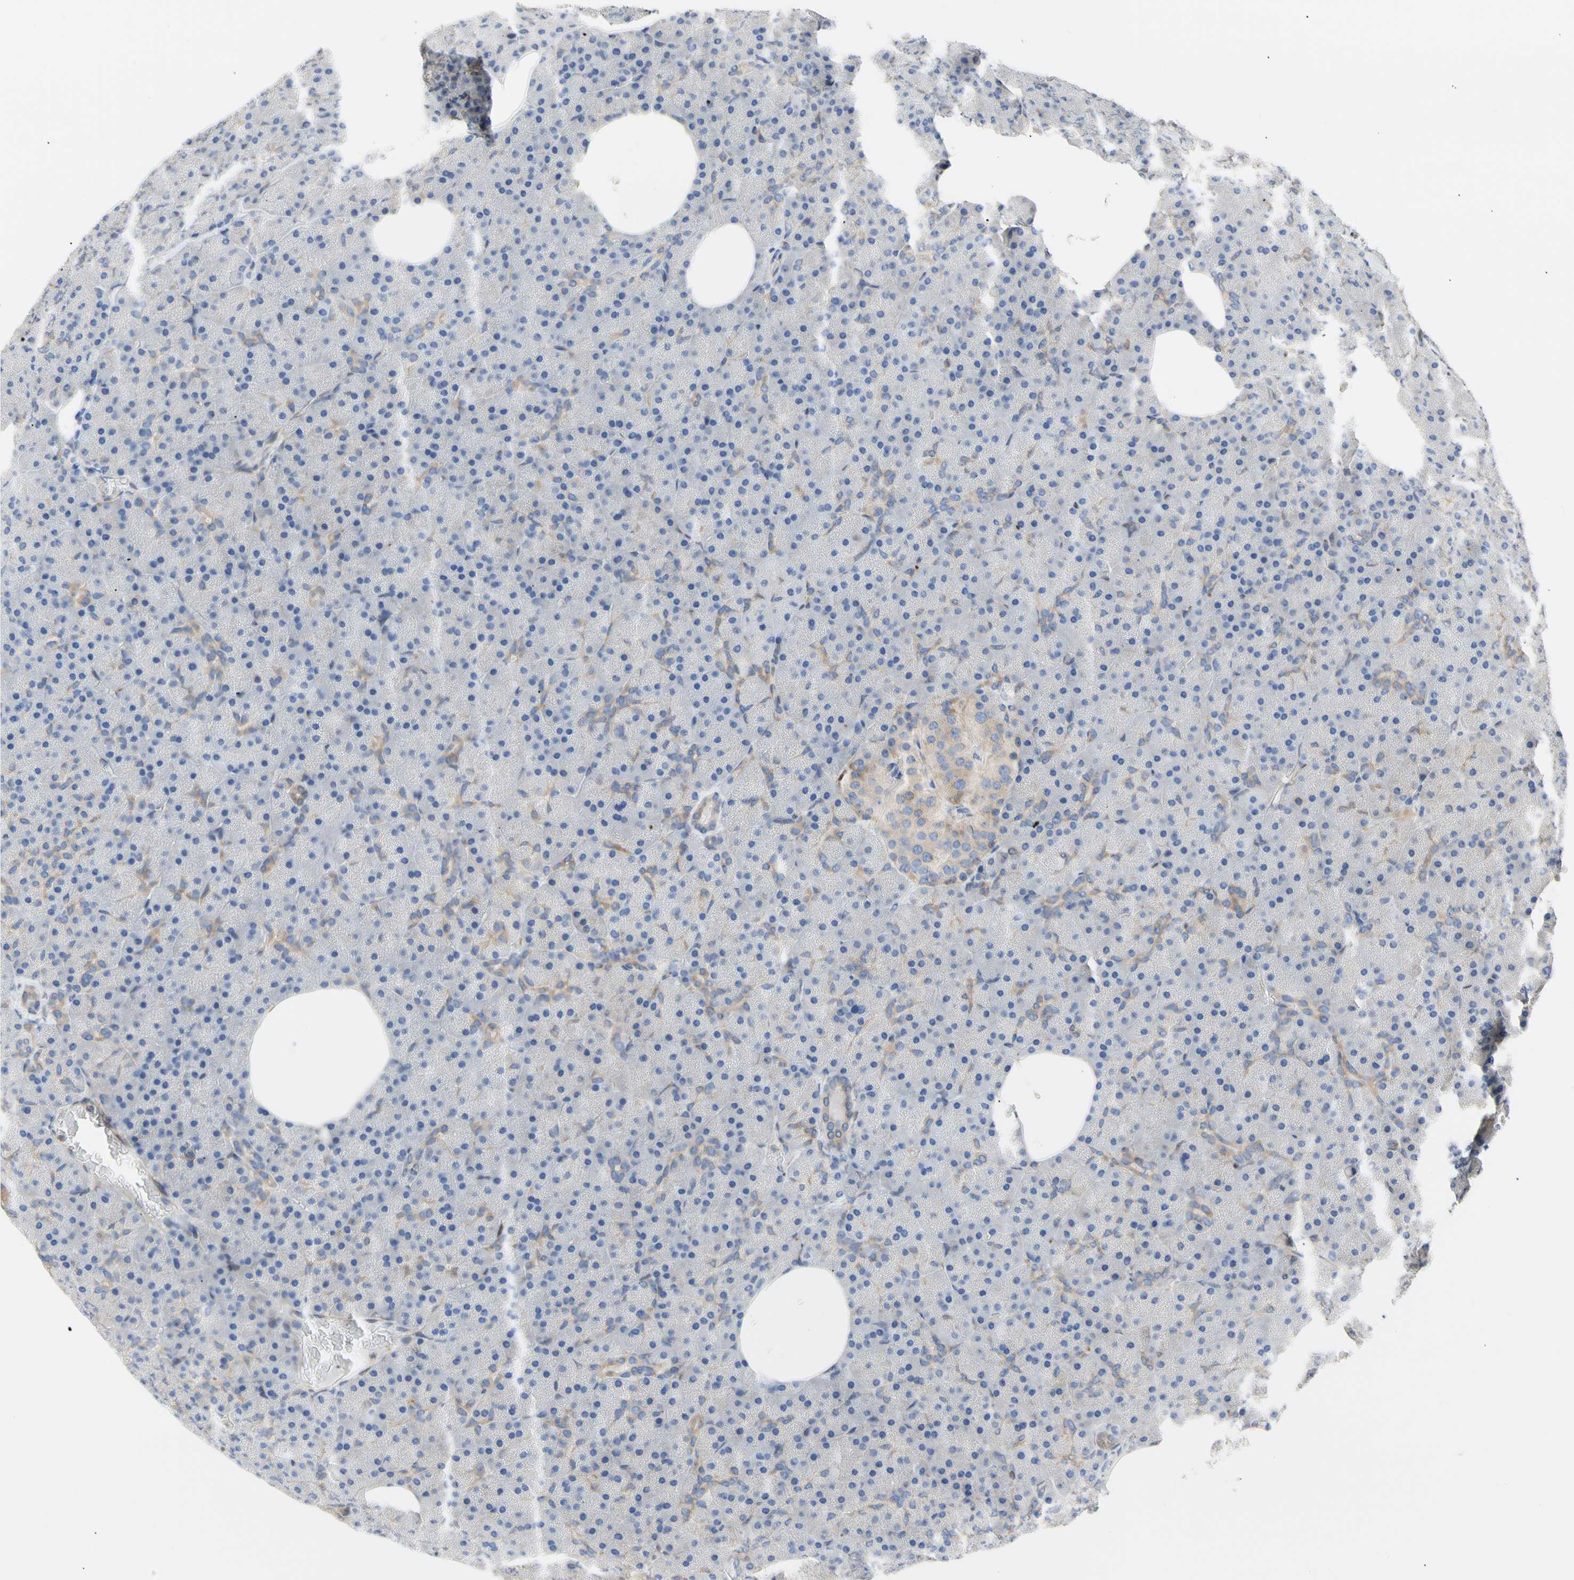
{"staining": {"intensity": "moderate", "quantity": "<25%", "location": "cytoplasmic/membranous"}, "tissue": "pancreas", "cell_type": "Exocrine glandular cells", "image_type": "normal", "snomed": [{"axis": "morphology", "description": "Normal tissue, NOS"}, {"axis": "topography", "description": "Pancreas"}], "caption": "High-power microscopy captured an immunohistochemistry (IHC) histopathology image of benign pancreas, revealing moderate cytoplasmic/membranous expression in about <25% of exocrine glandular cells.", "gene": "ERLIN1", "patient": {"sex": "female", "age": 35}}